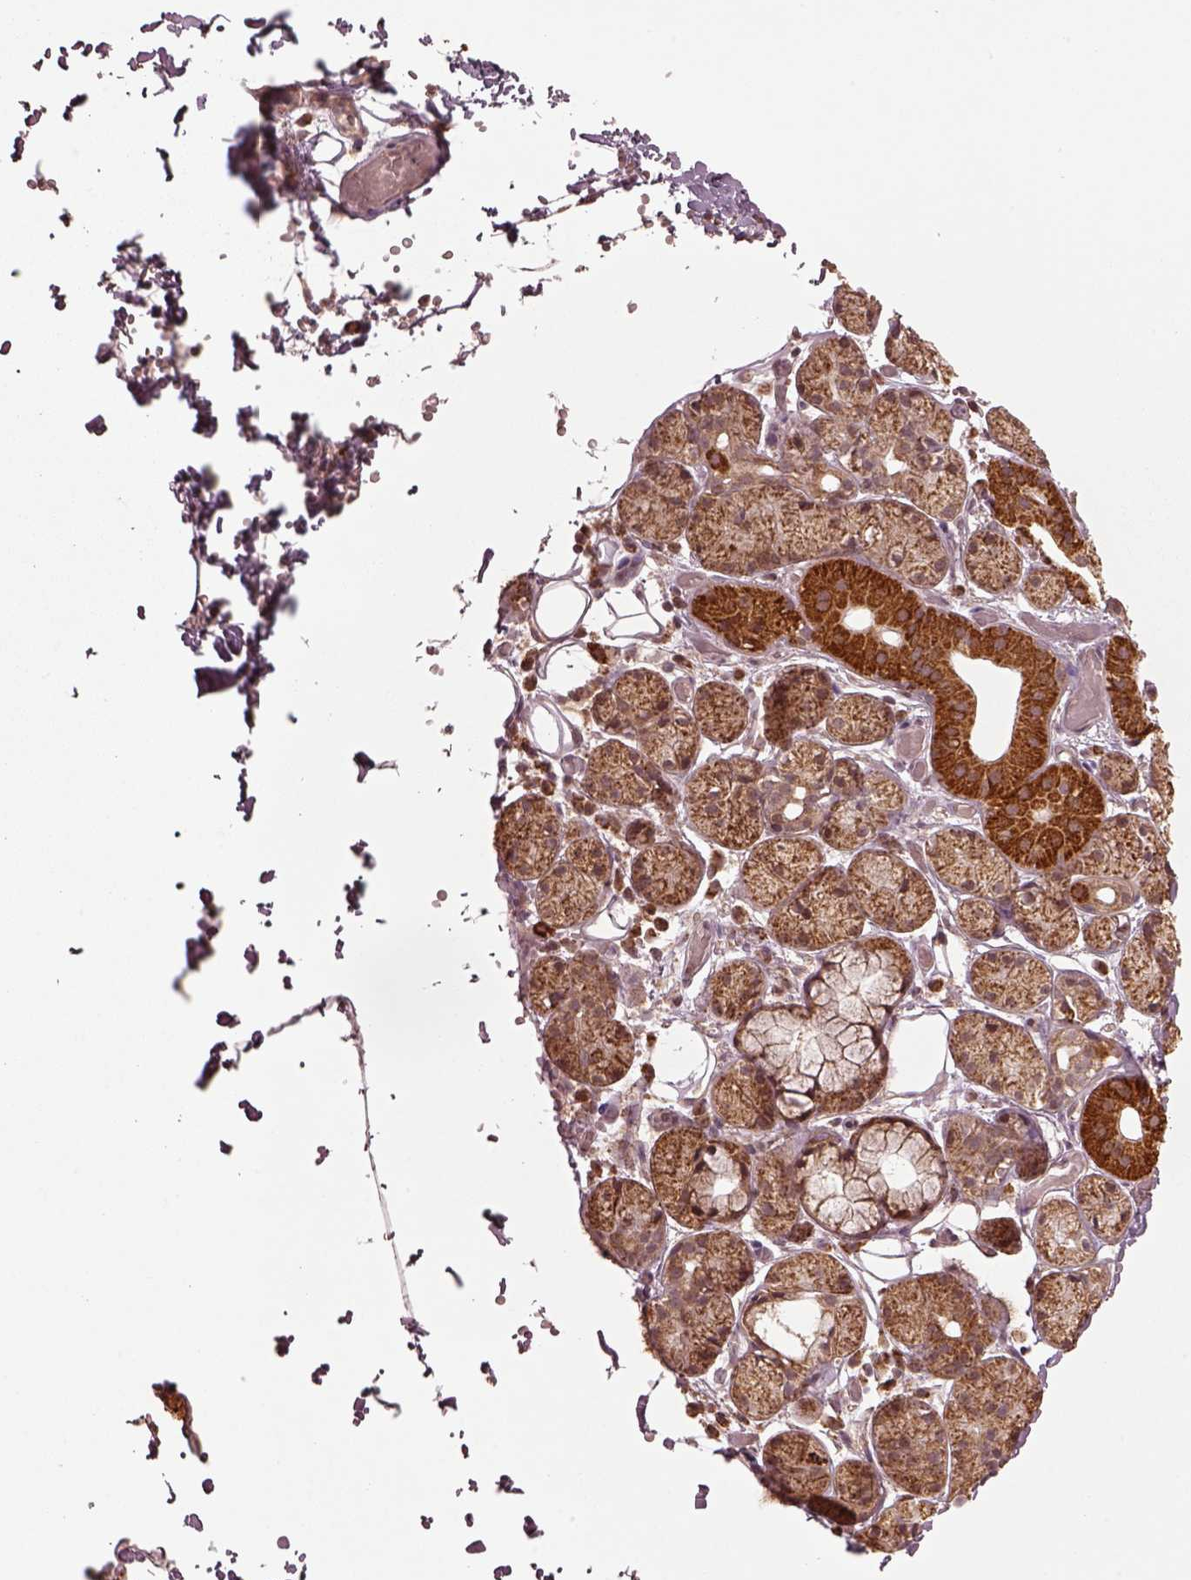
{"staining": {"intensity": "strong", "quantity": ">75%", "location": "cytoplasmic/membranous"}, "tissue": "salivary gland", "cell_type": "Glandular cells", "image_type": "normal", "snomed": [{"axis": "morphology", "description": "Normal tissue, NOS"}, {"axis": "topography", "description": "Salivary gland"}, {"axis": "topography", "description": "Peripheral nerve tissue"}], "caption": "Protein expression analysis of benign human salivary gland reveals strong cytoplasmic/membranous expression in about >75% of glandular cells. Using DAB (3,3'-diaminobenzidine) (brown) and hematoxylin (blue) stains, captured at high magnification using brightfield microscopy.", "gene": "SEL1L3", "patient": {"sex": "male", "age": 71}}